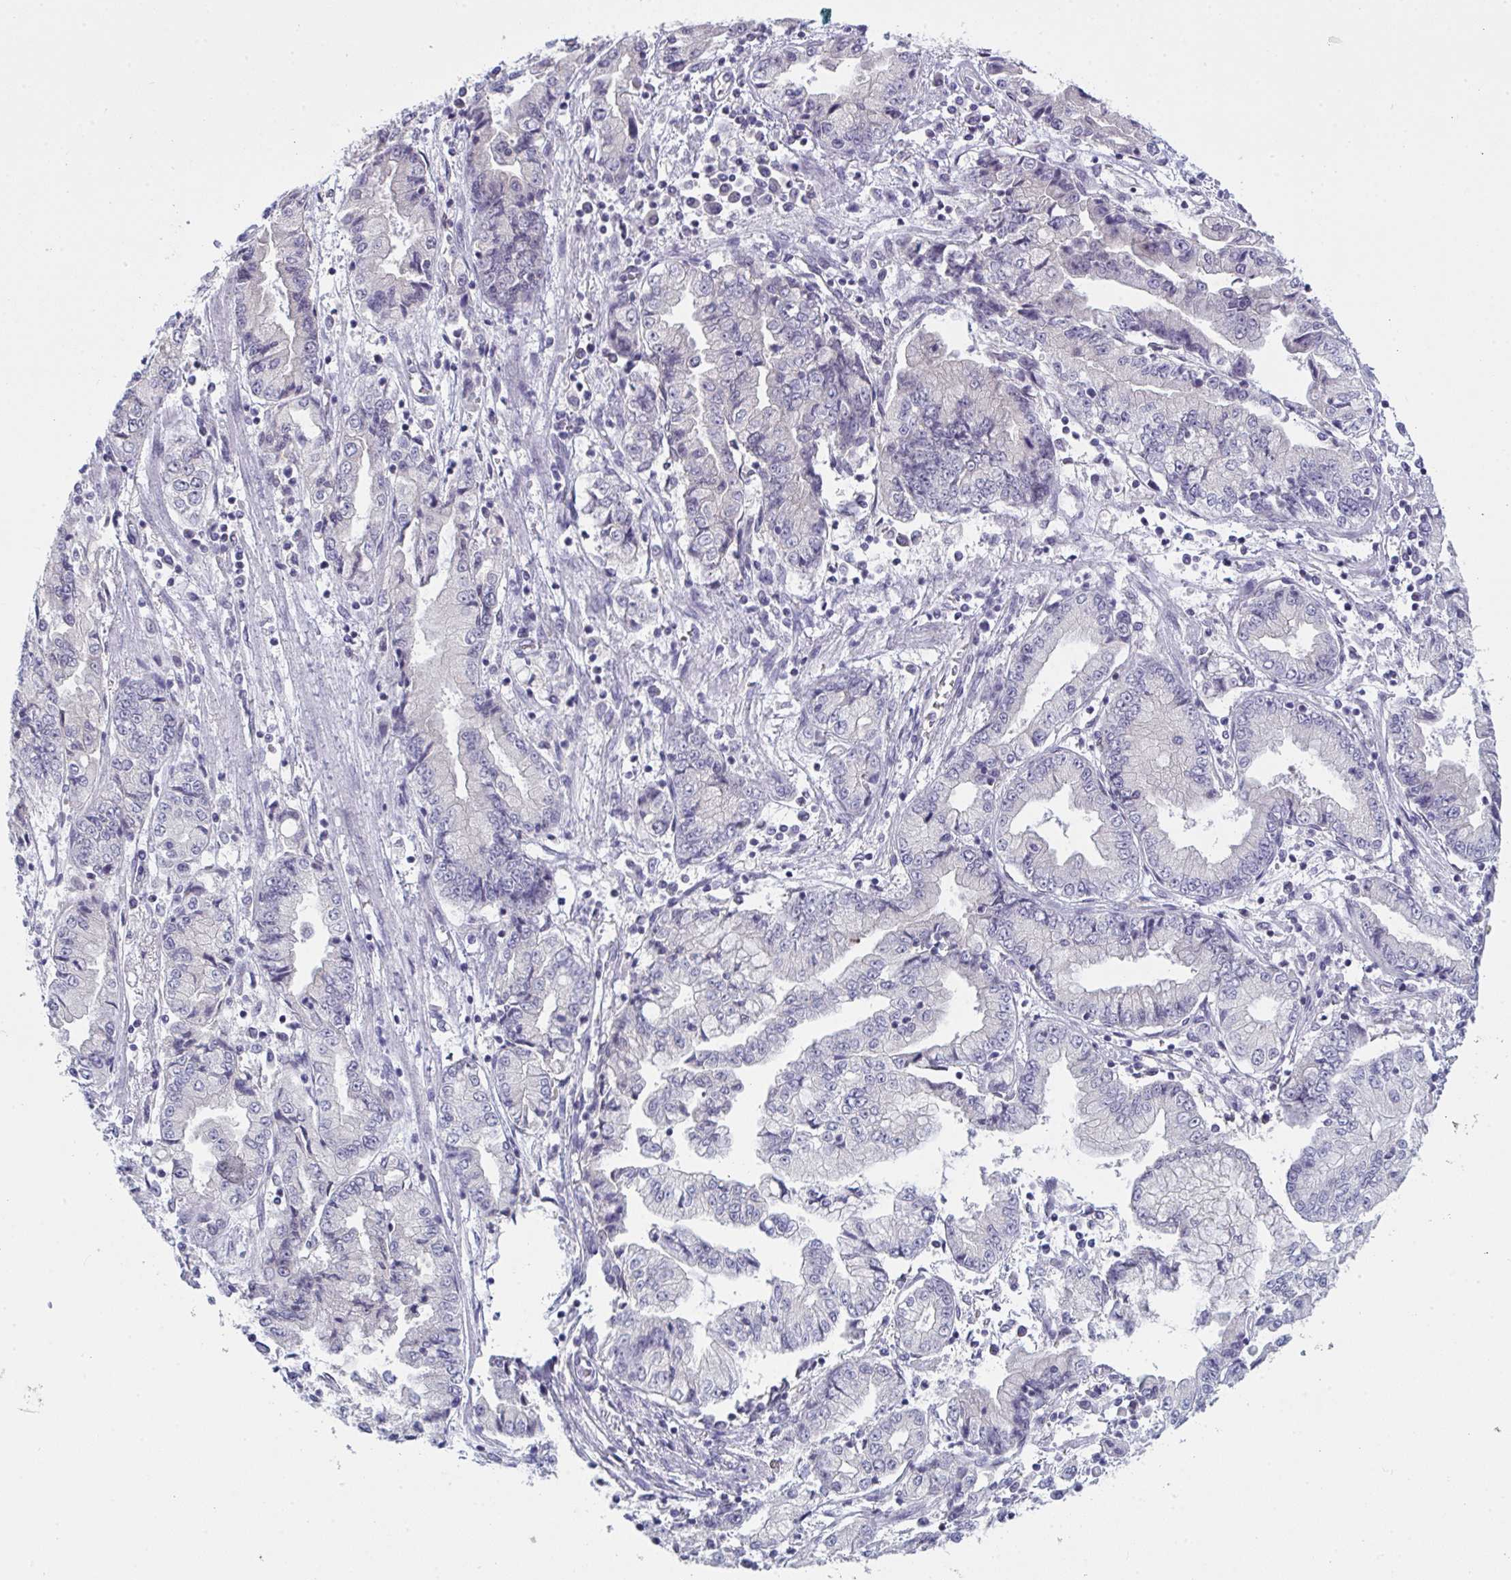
{"staining": {"intensity": "negative", "quantity": "none", "location": "none"}, "tissue": "stomach cancer", "cell_type": "Tumor cells", "image_type": "cancer", "snomed": [{"axis": "morphology", "description": "Adenocarcinoma, NOS"}, {"axis": "topography", "description": "Stomach, upper"}], "caption": "High power microscopy micrograph of an IHC micrograph of stomach cancer (adenocarcinoma), revealing no significant expression in tumor cells.", "gene": "ZNF784", "patient": {"sex": "female", "age": 74}}